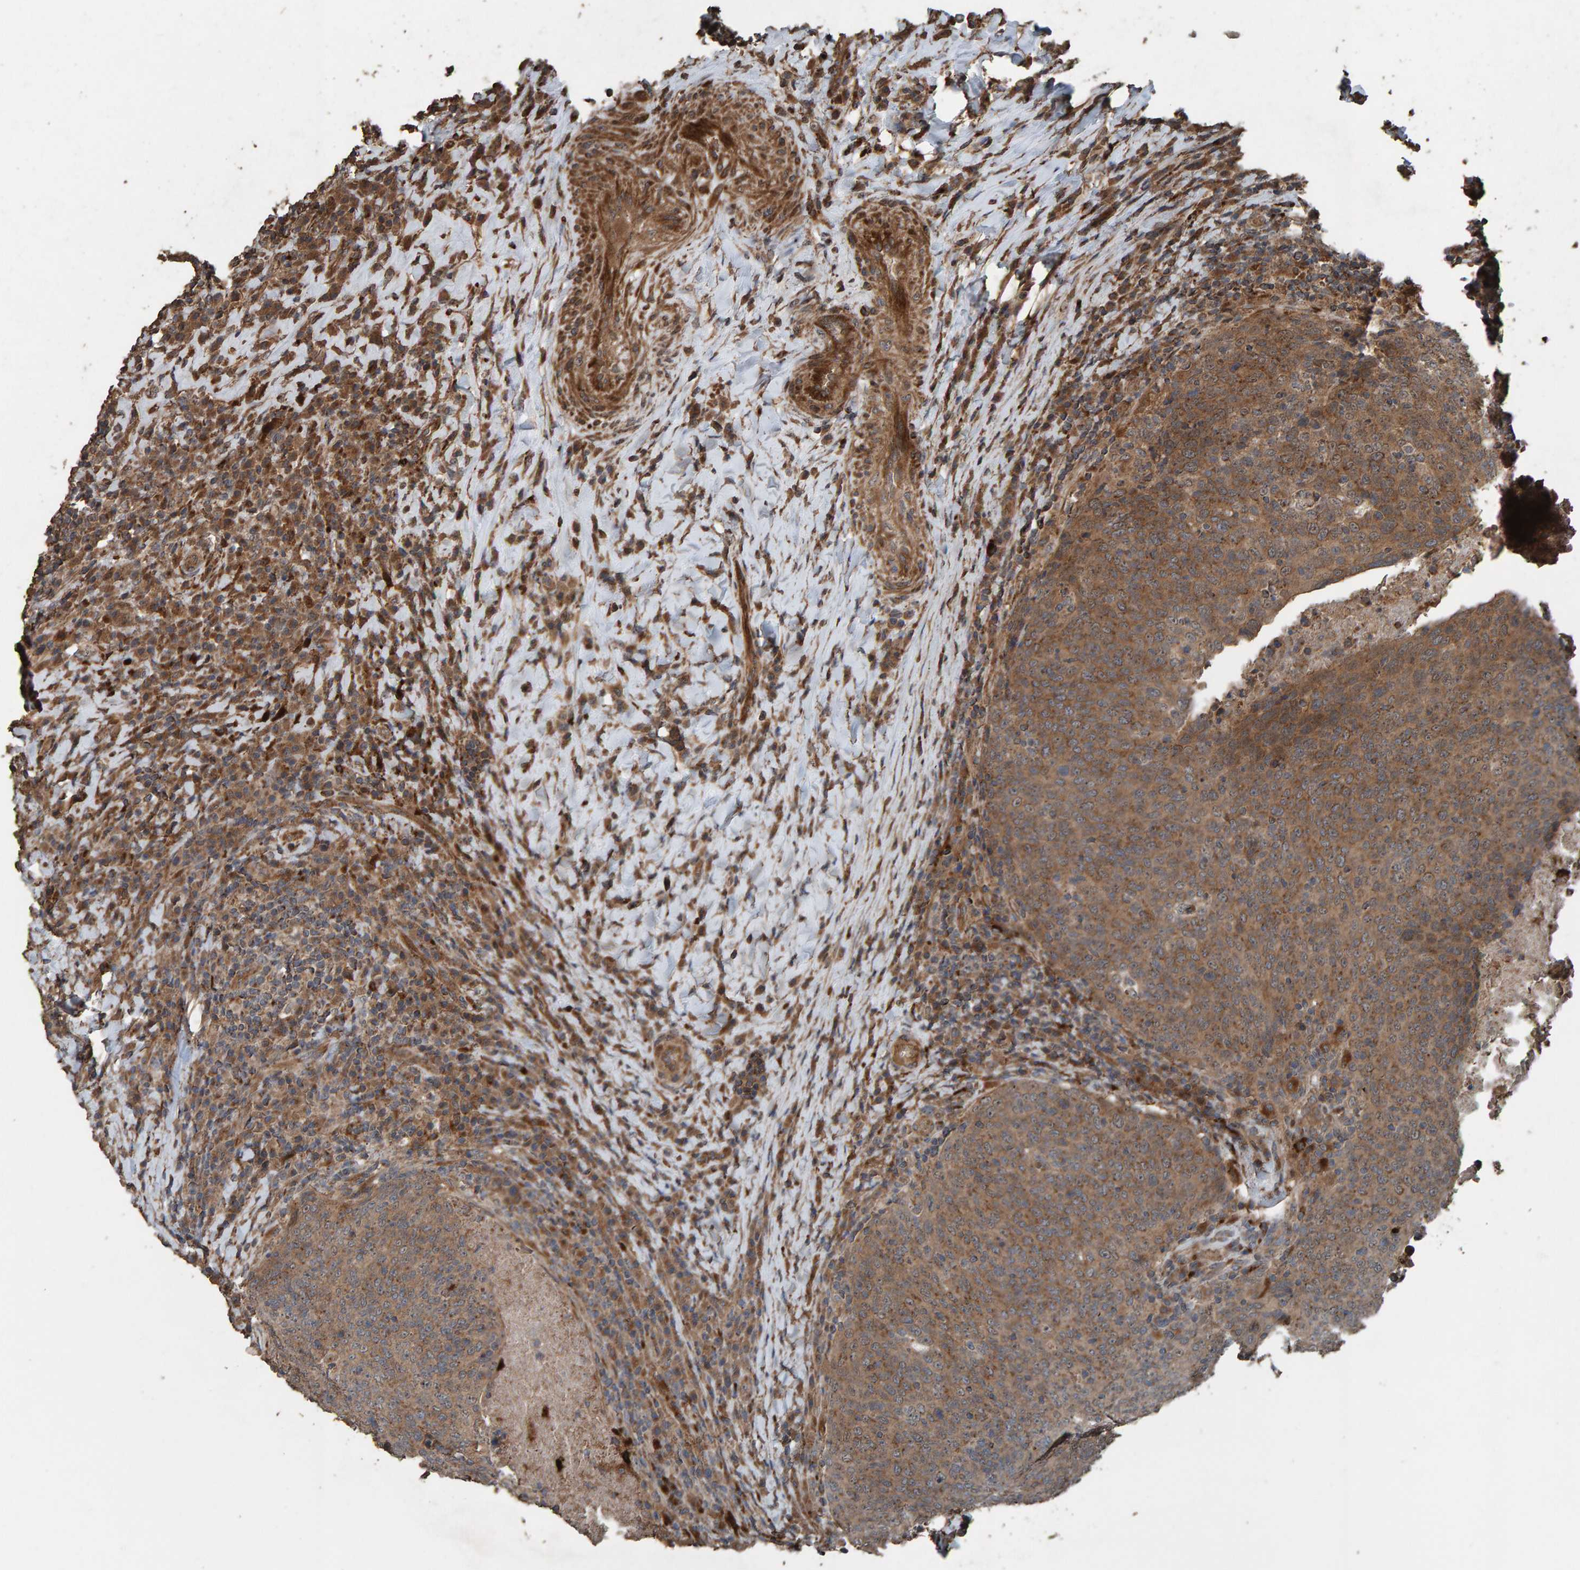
{"staining": {"intensity": "moderate", "quantity": ">75%", "location": "cytoplasmic/membranous"}, "tissue": "head and neck cancer", "cell_type": "Tumor cells", "image_type": "cancer", "snomed": [{"axis": "morphology", "description": "Squamous cell carcinoma, NOS"}, {"axis": "morphology", "description": "Squamous cell carcinoma, metastatic, NOS"}, {"axis": "topography", "description": "Lymph node"}, {"axis": "topography", "description": "Head-Neck"}], "caption": "DAB (3,3'-diaminobenzidine) immunohistochemical staining of head and neck cancer (squamous cell carcinoma) reveals moderate cytoplasmic/membranous protein expression in about >75% of tumor cells. The protein is shown in brown color, while the nuclei are stained blue.", "gene": "DUS1L", "patient": {"sex": "male", "age": 62}}